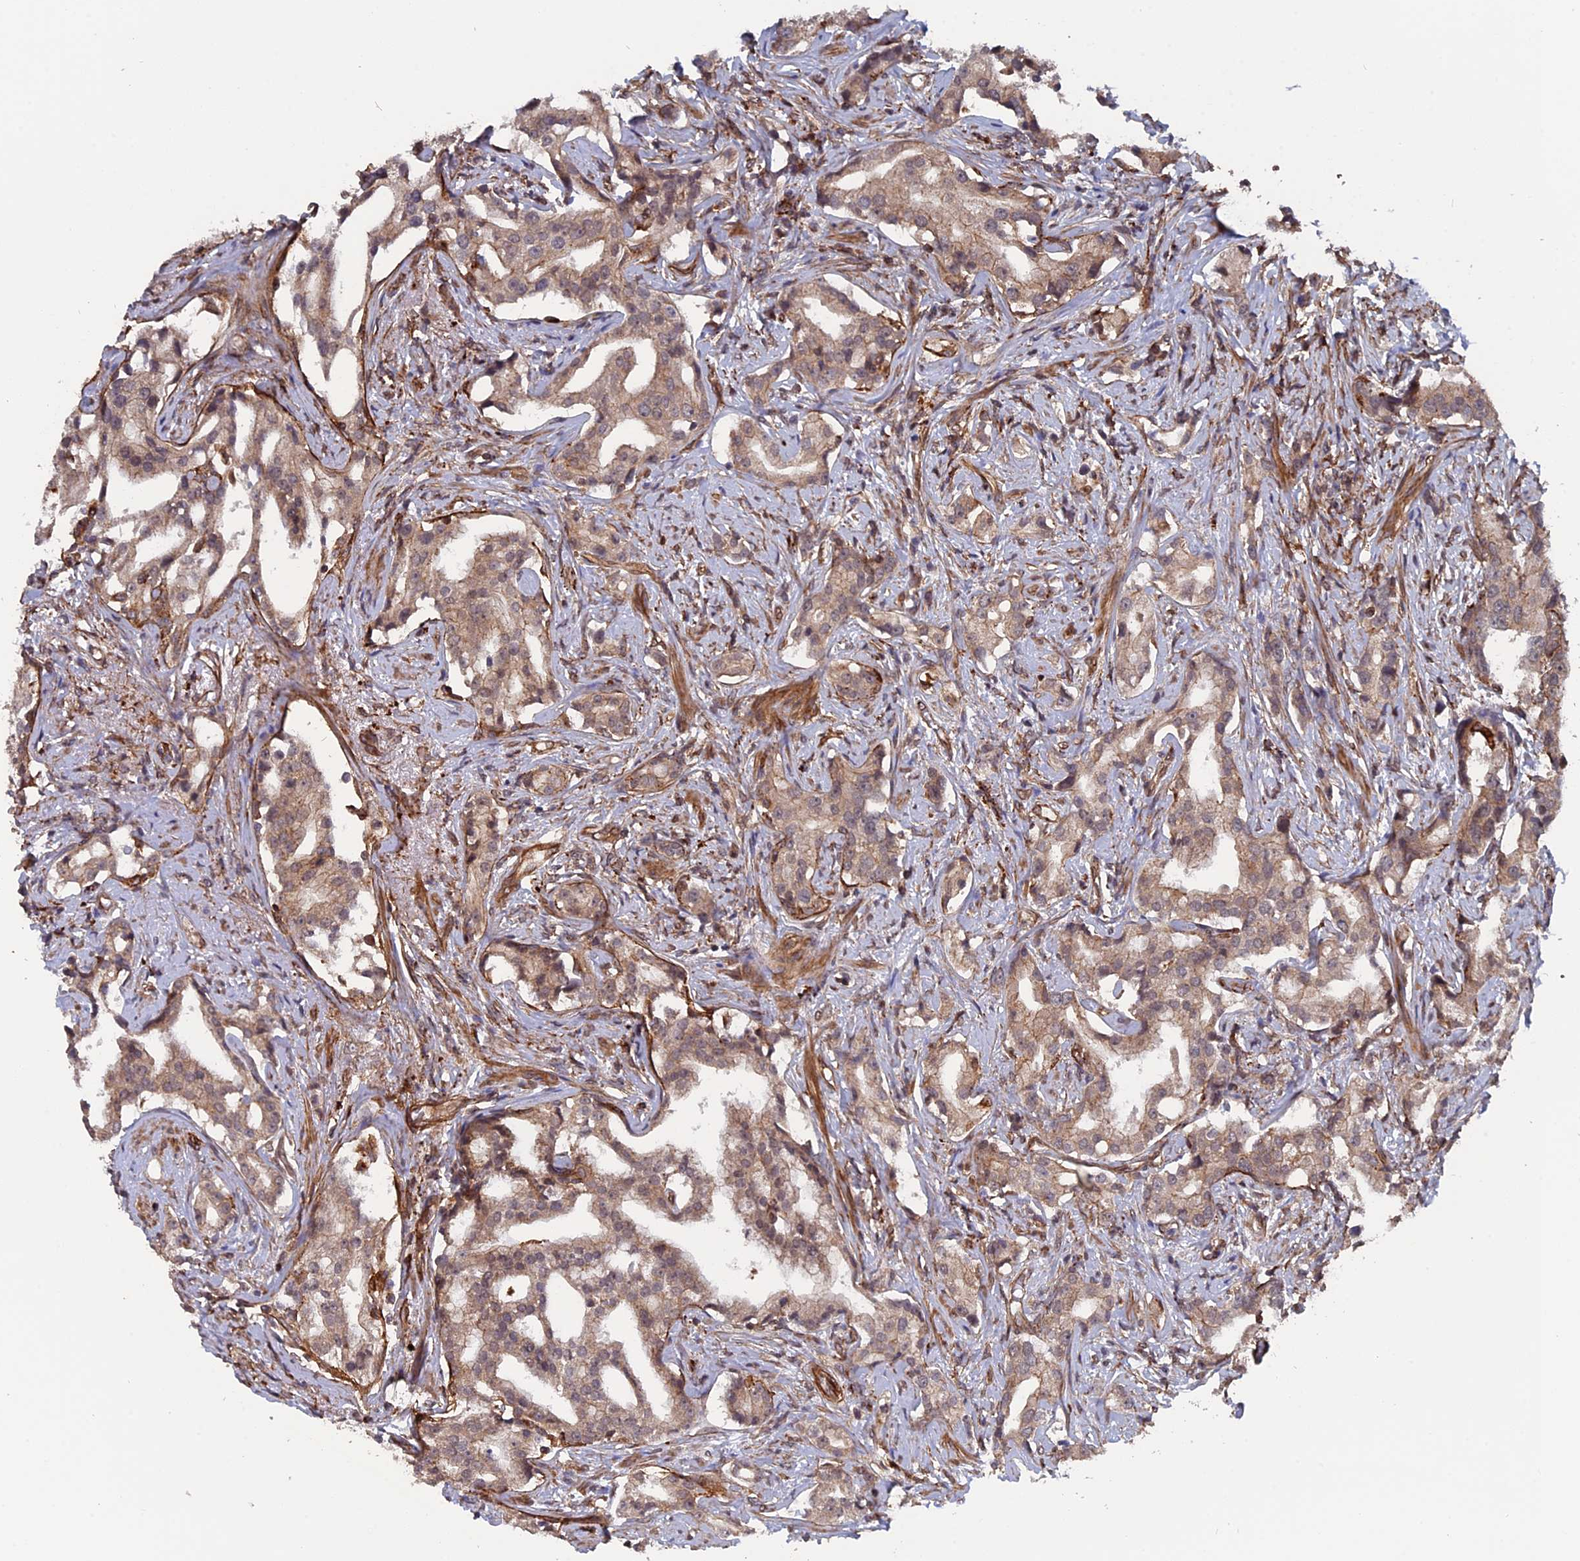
{"staining": {"intensity": "weak", "quantity": "25%-75%", "location": "cytoplasmic/membranous,nuclear"}, "tissue": "prostate cancer", "cell_type": "Tumor cells", "image_type": "cancer", "snomed": [{"axis": "morphology", "description": "Adenocarcinoma, High grade"}, {"axis": "topography", "description": "Prostate"}], "caption": "A high-resolution photomicrograph shows IHC staining of prostate high-grade adenocarcinoma, which demonstrates weak cytoplasmic/membranous and nuclear expression in about 25%-75% of tumor cells.", "gene": "NOSIP", "patient": {"sex": "male", "age": 67}}